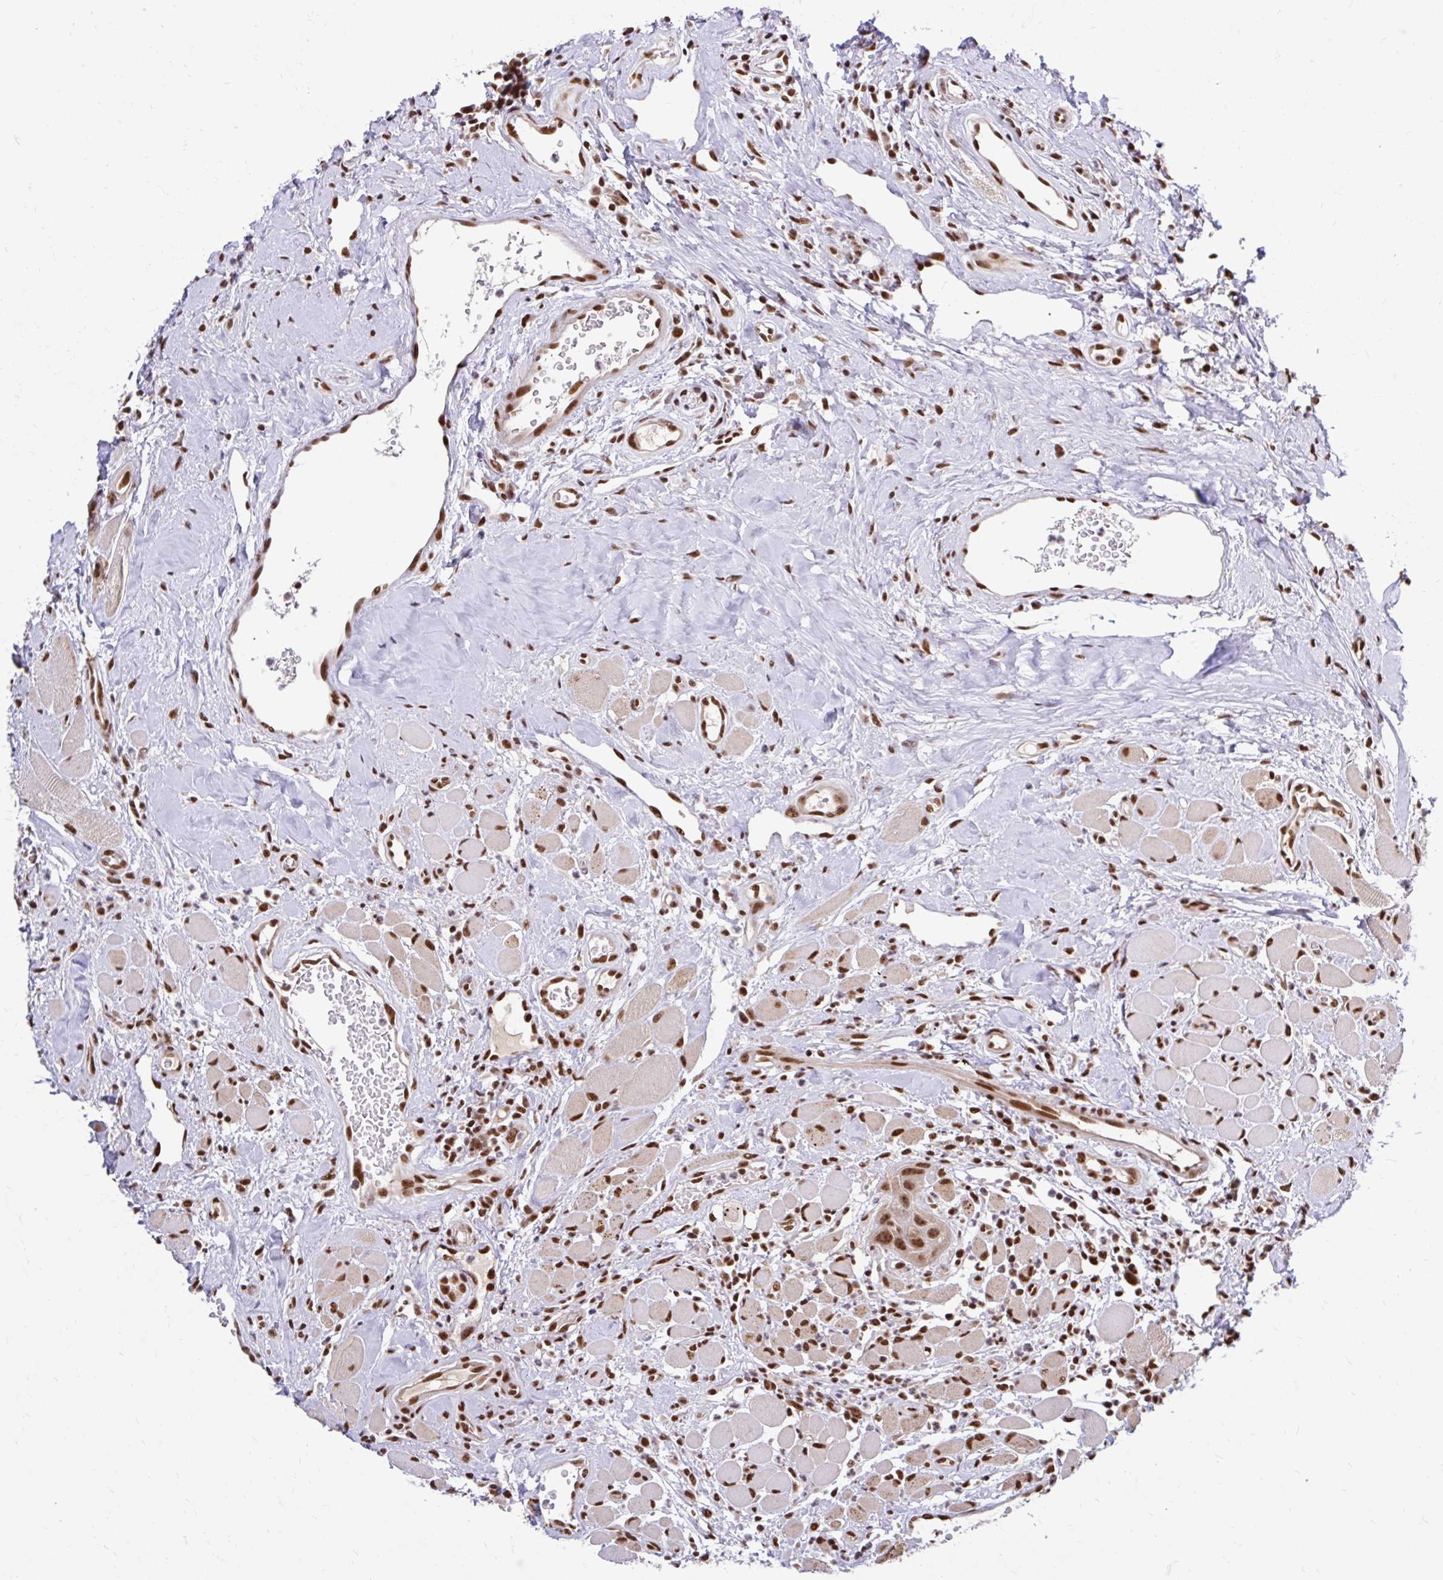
{"staining": {"intensity": "moderate", "quantity": ">75%", "location": "nuclear"}, "tissue": "head and neck cancer", "cell_type": "Tumor cells", "image_type": "cancer", "snomed": [{"axis": "morphology", "description": "Squamous cell carcinoma, NOS"}, {"axis": "topography", "description": "Head-Neck"}], "caption": "Head and neck cancer stained with a protein marker demonstrates moderate staining in tumor cells.", "gene": "ABCA9", "patient": {"sex": "female", "age": 59}}